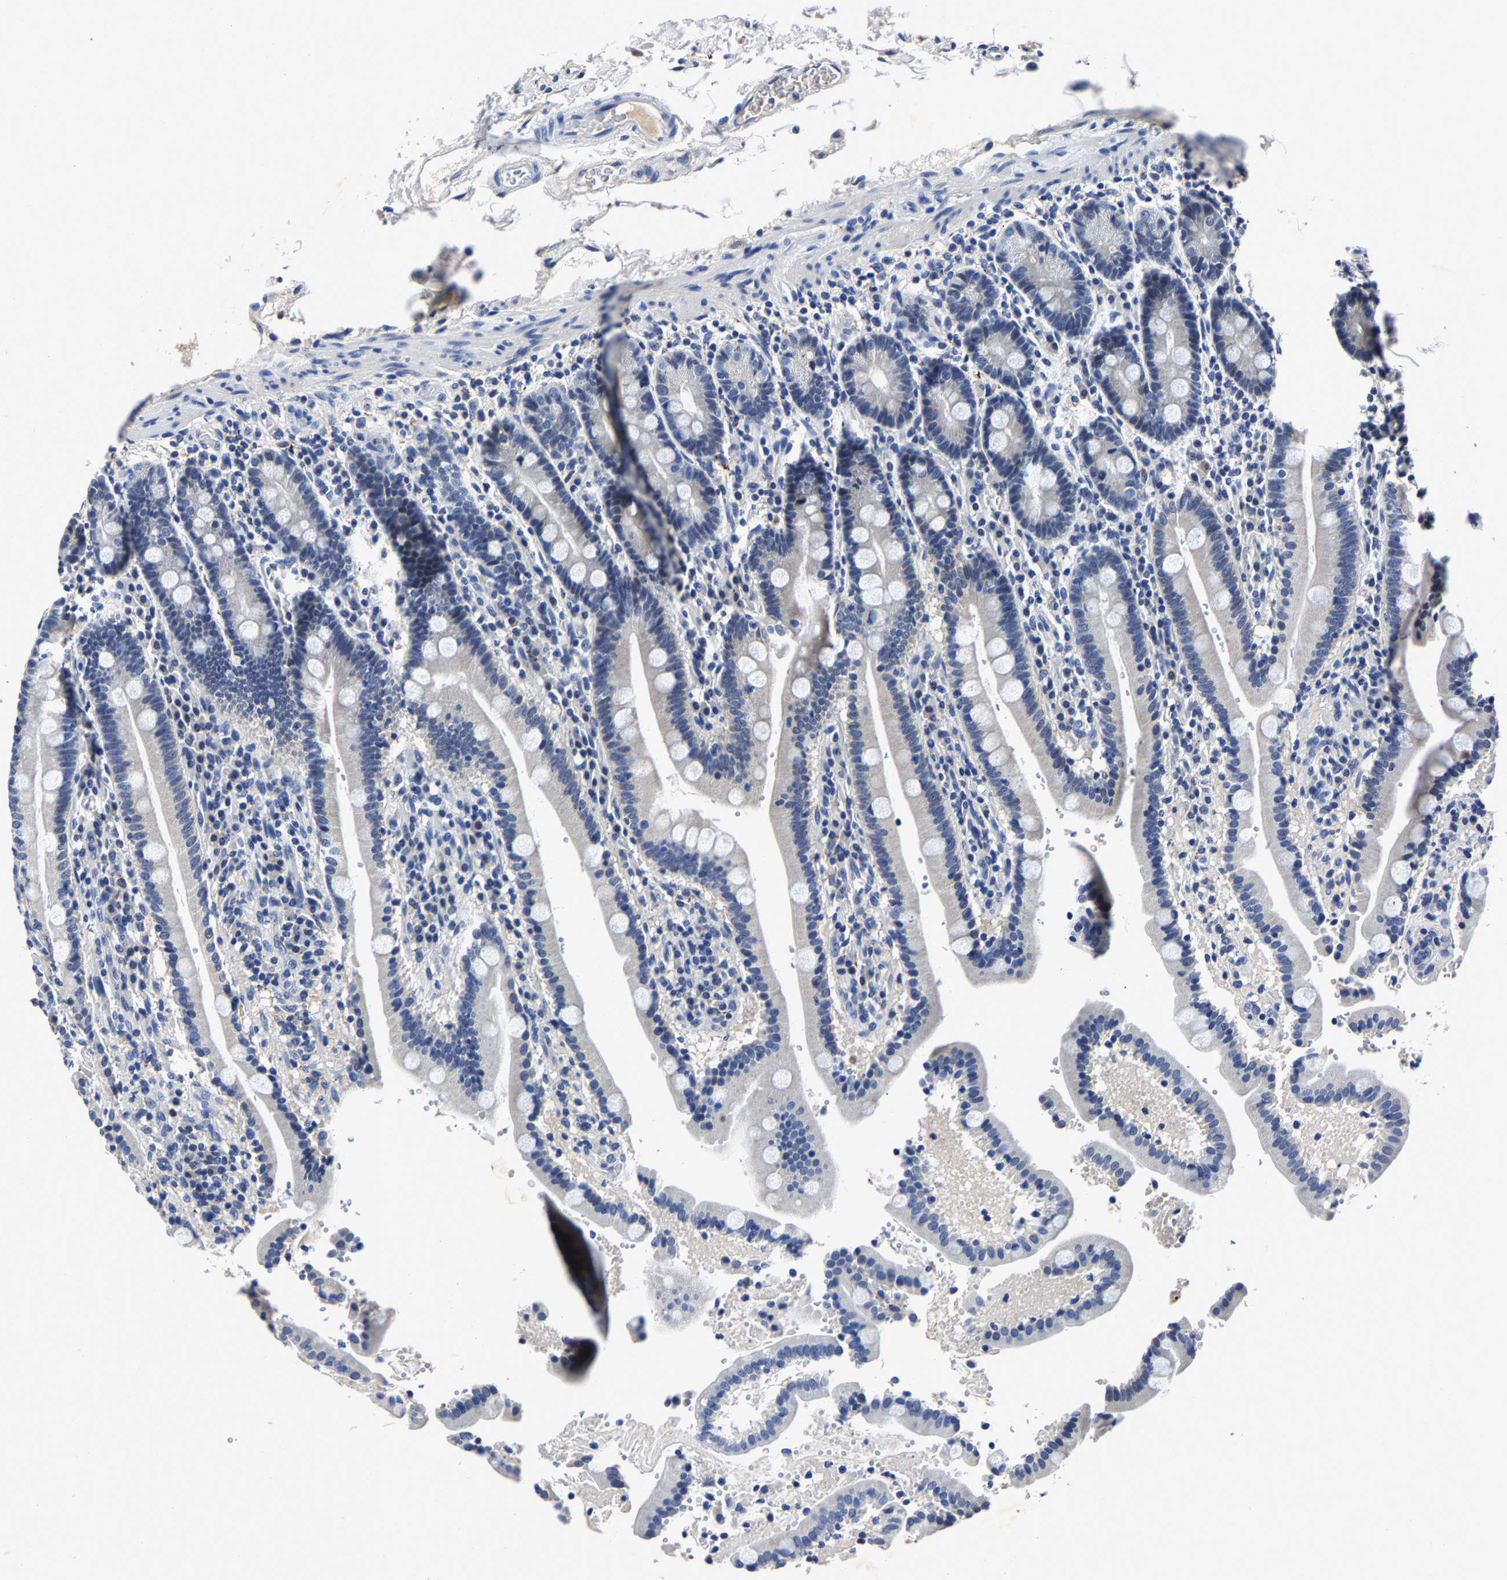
{"staining": {"intensity": "negative", "quantity": "none", "location": "none"}, "tissue": "duodenum", "cell_type": "Glandular cells", "image_type": "normal", "snomed": [{"axis": "morphology", "description": "Normal tissue, NOS"}, {"axis": "topography", "description": "Small intestine, NOS"}], "caption": "The image demonstrates no significant expression in glandular cells of duodenum. Brightfield microscopy of immunohistochemistry stained with DAB (3,3'-diaminobenzidine) (brown) and hematoxylin (blue), captured at high magnification.", "gene": "PSPH", "patient": {"sex": "female", "age": 71}}